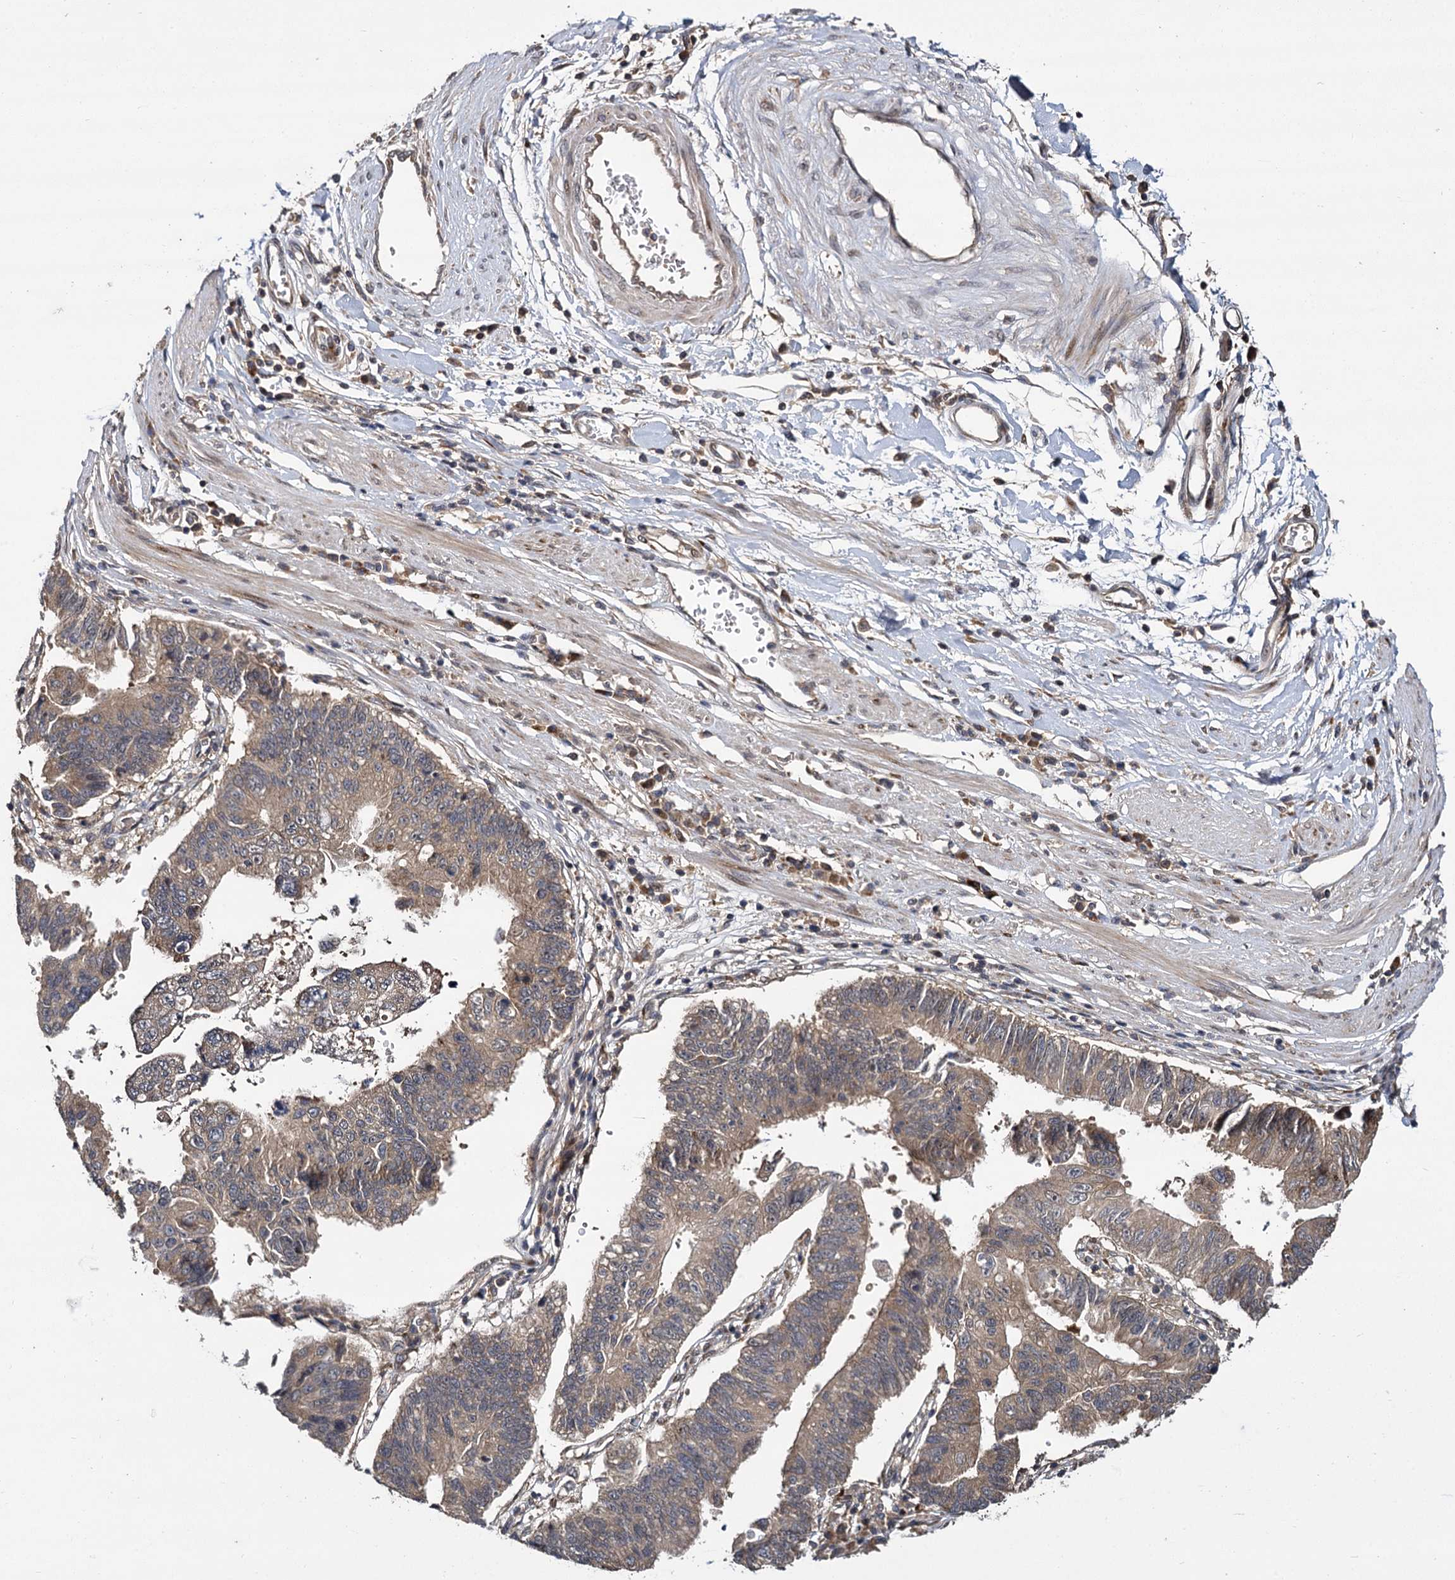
{"staining": {"intensity": "weak", "quantity": ">75%", "location": "cytoplasmic/membranous"}, "tissue": "stomach cancer", "cell_type": "Tumor cells", "image_type": "cancer", "snomed": [{"axis": "morphology", "description": "Adenocarcinoma, NOS"}, {"axis": "topography", "description": "Stomach"}], "caption": "This image shows immunohistochemistry (IHC) staining of stomach cancer (adenocarcinoma), with low weak cytoplasmic/membranous staining in about >75% of tumor cells.", "gene": "INPPL1", "patient": {"sex": "male", "age": 59}}